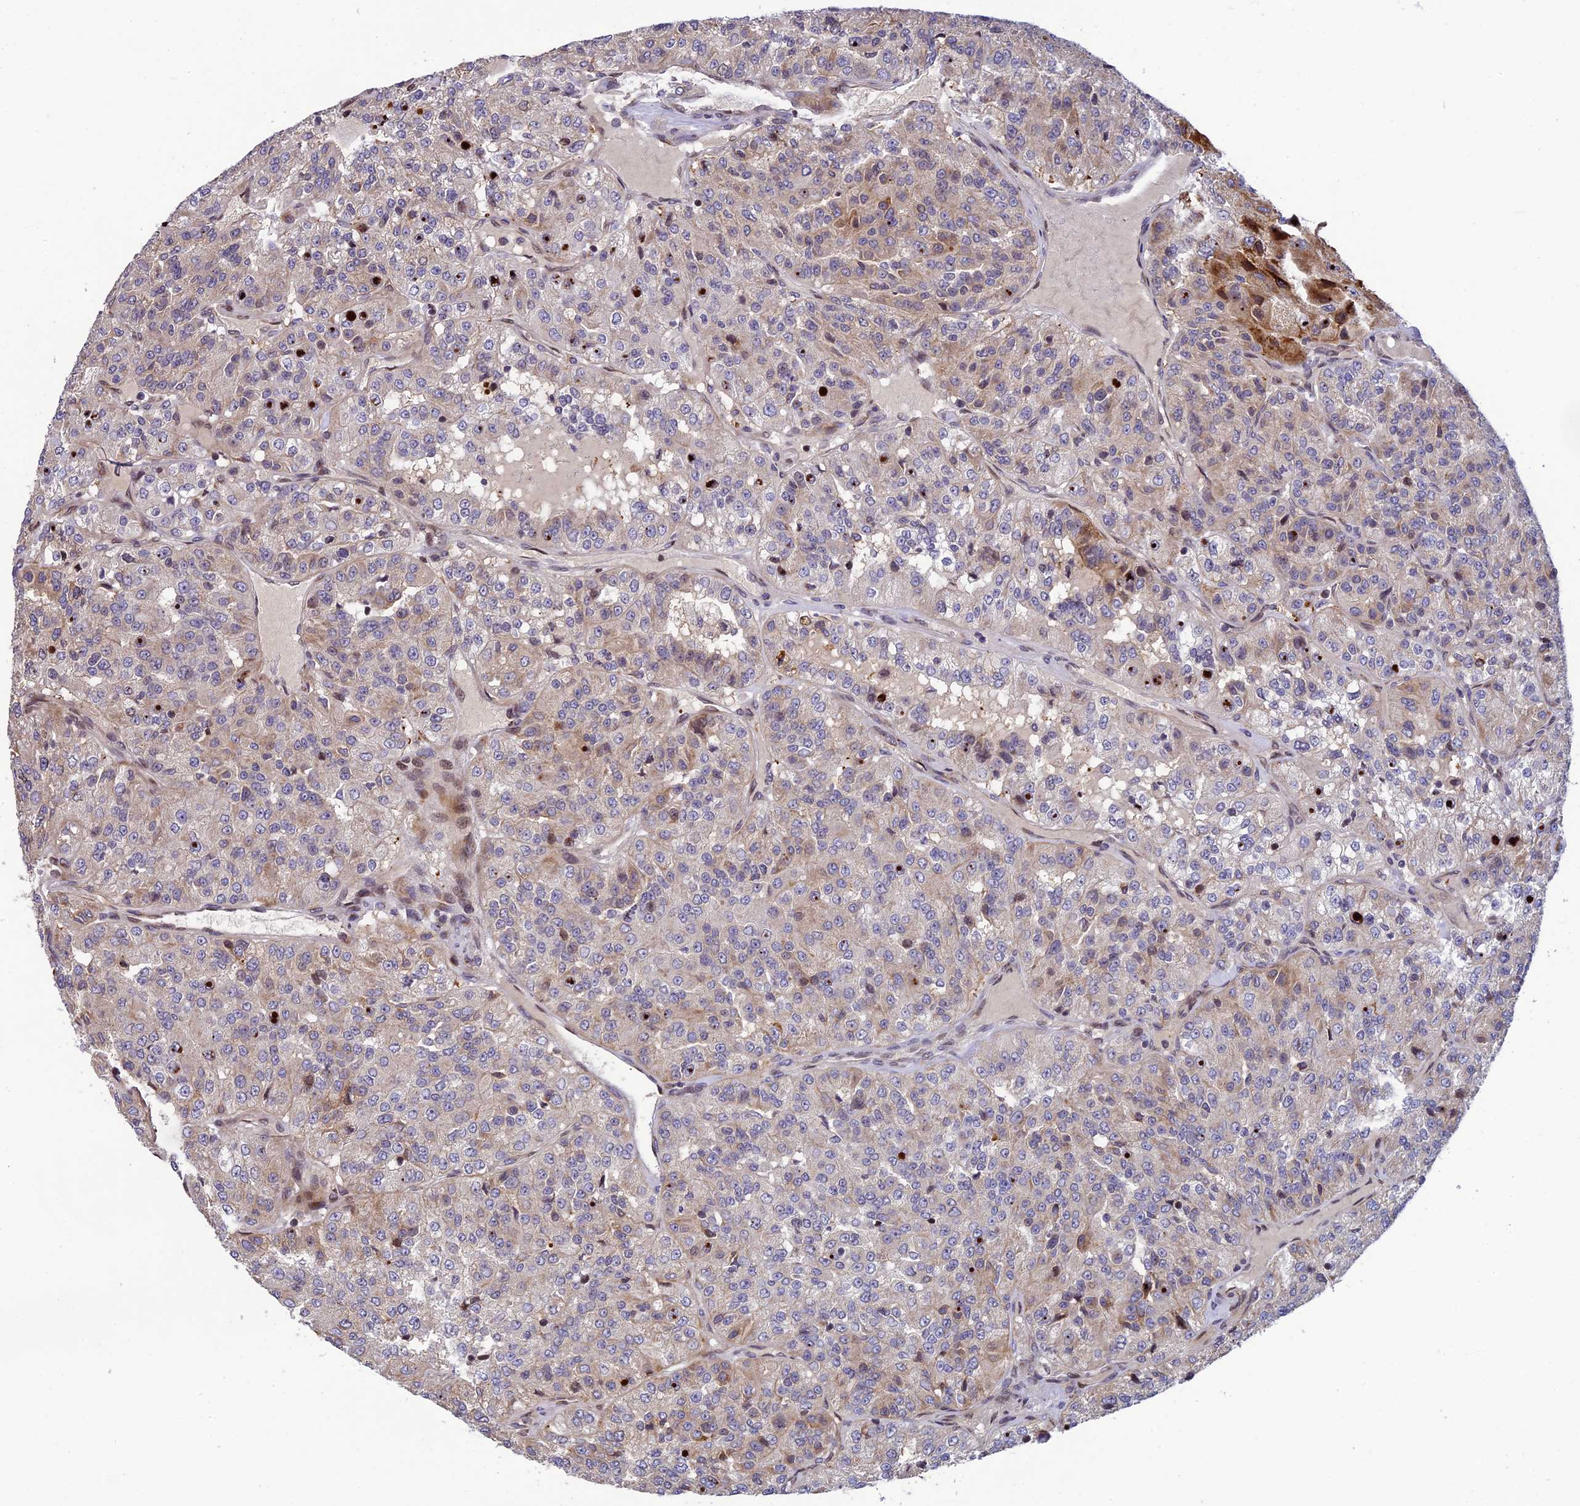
{"staining": {"intensity": "weak", "quantity": "<25%", "location": "cytoplasmic/membranous"}, "tissue": "renal cancer", "cell_type": "Tumor cells", "image_type": "cancer", "snomed": [{"axis": "morphology", "description": "Adenocarcinoma, NOS"}, {"axis": "topography", "description": "Kidney"}], "caption": "Renal cancer was stained to show a protein in brown. There is no significant expression in tumor cells. The staining was performed using DAB to visualize the protein expression in brown, while the nuclei were stained in blue with hematoxylin (Magnification: 20x).", "gene": "SMIM7", "patient": {"sex": "female", "age": 63}}